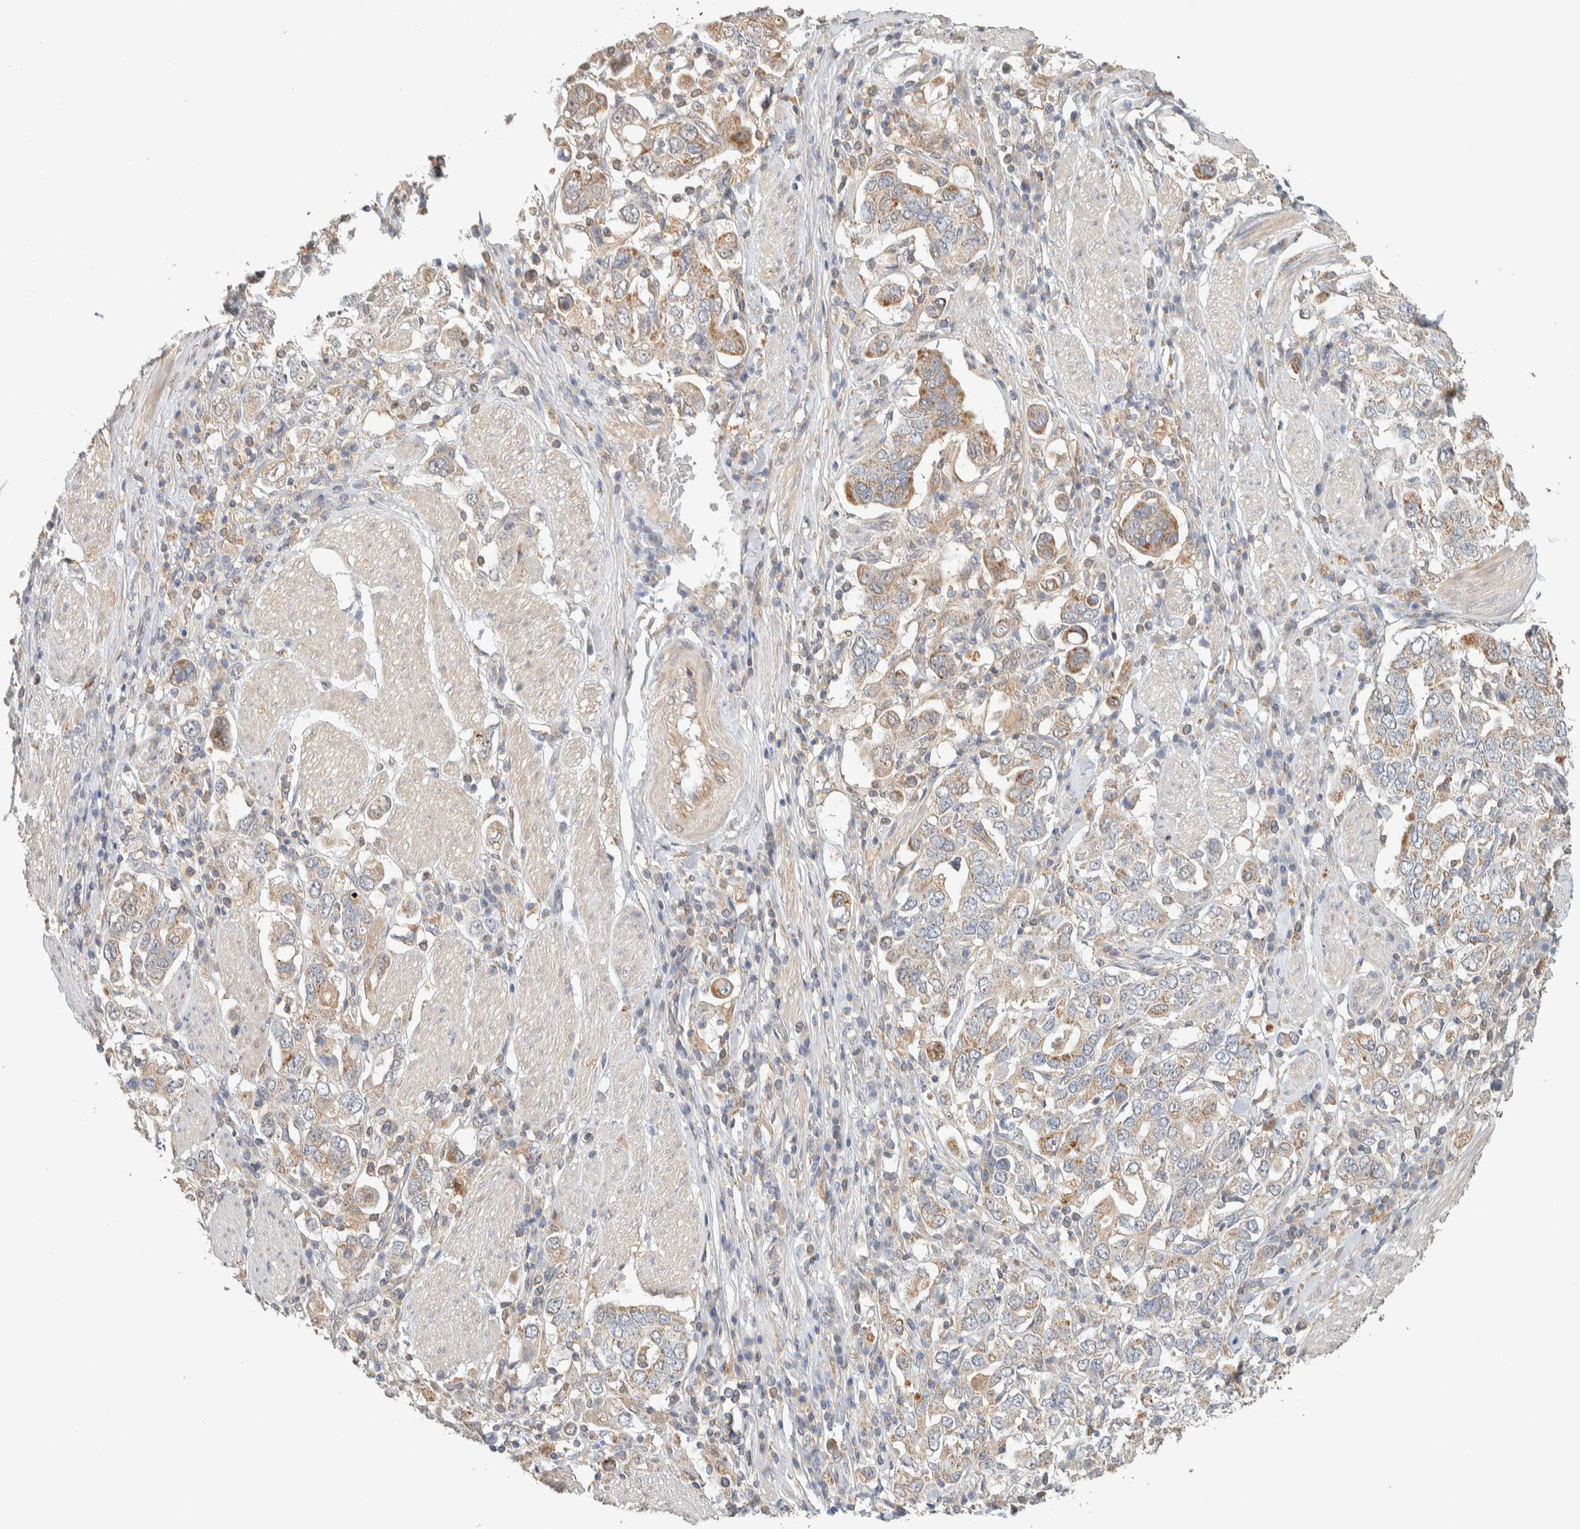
{"staining": {"intensity": "weak", "quantity": ">75%", "location": "cytoplasmic/membranous"}, "tissue": "stomach cancer", "cell_type": "Tumor cells", "image_type": "cancer", "snomed": [{"axis": "morphology", "description": "Adenocarcinoma, NOS"}, {"axis": "topography", "description": "Stomach, upper"}], "caption": "Protein staining exhibits weak cytoplasmic/membranous expression in approximately >75% of tumor cells in adenocarcinoma (stomach). The protein of interest is shown in brown color, while the nuclei are stained blue.", "gene": "PDE7B", "patient": {"sex": "male", "age": 62}}